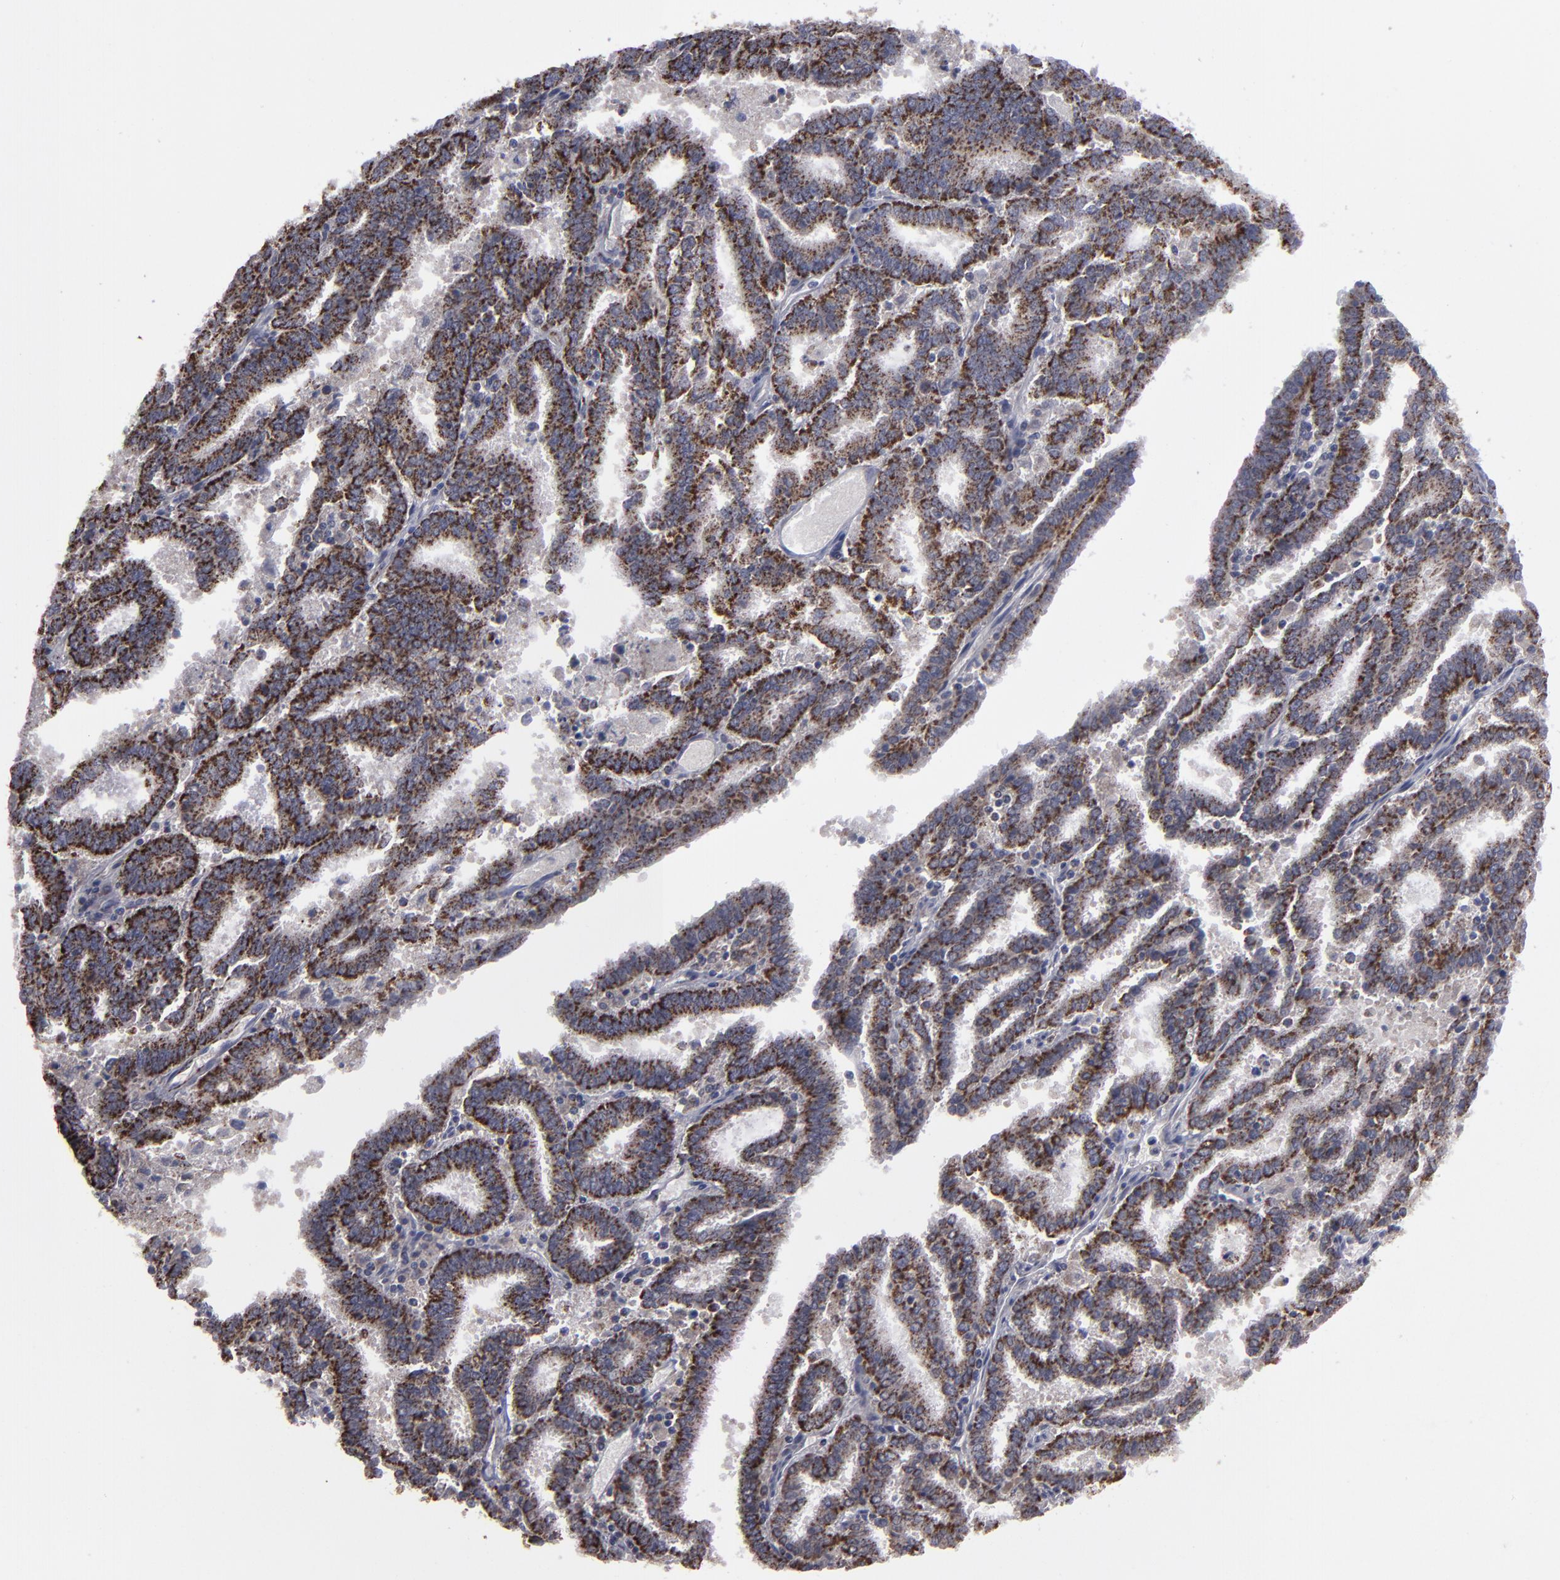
{"staining": {"intensity": "strong", "quantity": ">75%", "location": "cytoplasmic/membranous"}, "tissue": "endometrial cancer", "cell_type": "Tumor cells", "image_type": "cancer", "snomed": [{"axis": "morphology", "description": "Adenocarcinoma, NOS"}, {"axis": "topography", "description": "Uterus"}], "caption": "Approximately >75% of tumor cells in endometrial cancer demonstrate strong cytoplasmic/membranous protein staining as visualized by brown immunohistochemical staining.", "gene": "MYOM2", "patient": {"sex": "female", "age": 83}}